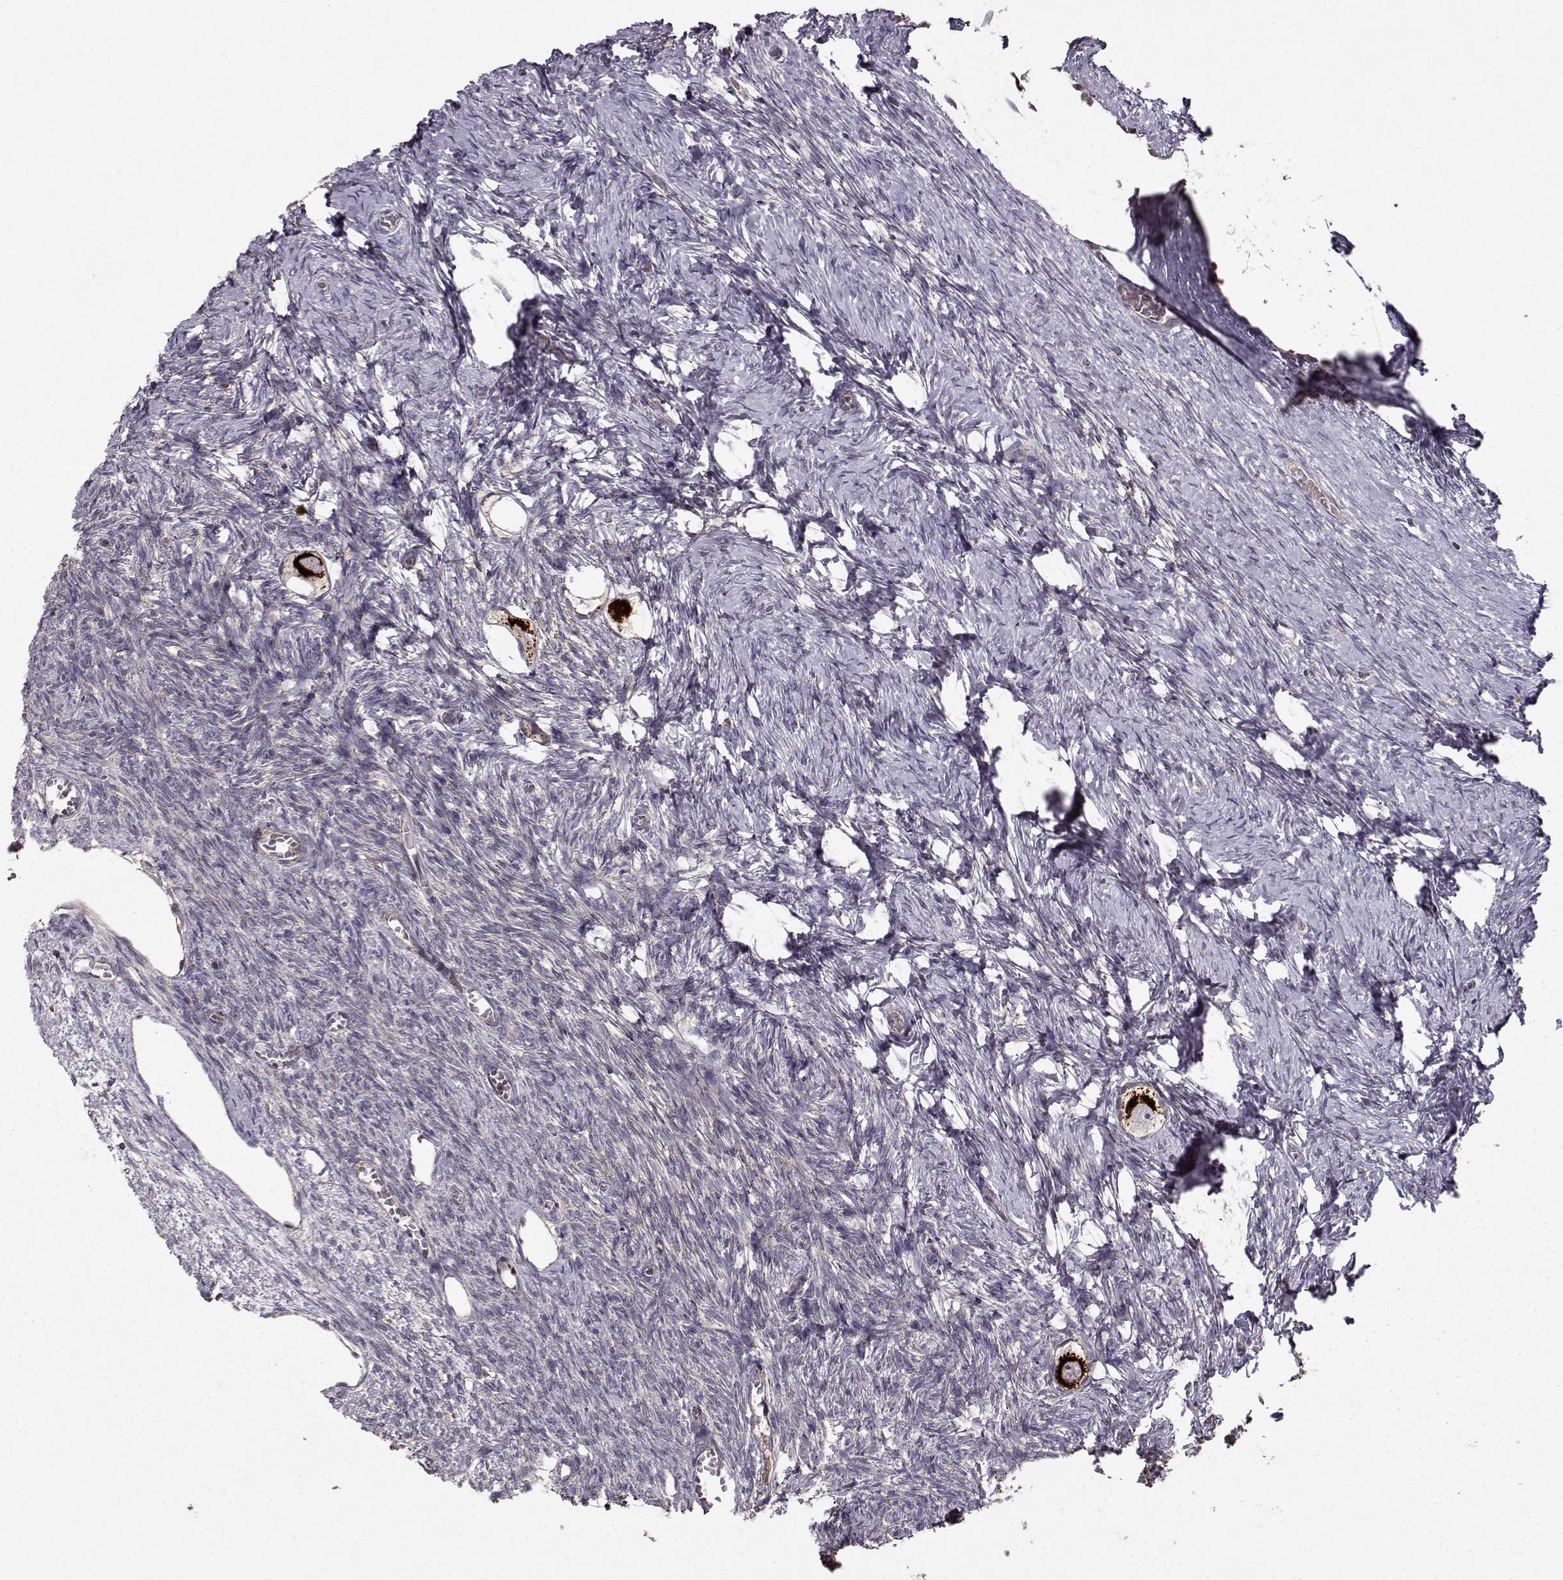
{"staining": {"intensity": "strong", "quantity": ">75%", "location": "cytoplasmic/membranous"}, "tissue": "ovary", "cell_type": "Follicle cells", "image_type": "normal", "snomed": [{"axis": "morphology", "description": "Normal tissue, NOS"}, {"axis": "topography", "description": "Ovary"}], "caption": "High-magnification brightfield microscopy of unremarkable ovary stained with DAB (3,3'-diaminobenzidine) (brown) and counterstained with hematoxylin (blue). follicle cells exhibit strong cytoplasmic/membranous staining is identified in about>75% of cells.", "gene": "CMTM3", "patient": {"sex": "female", "age": 27}}